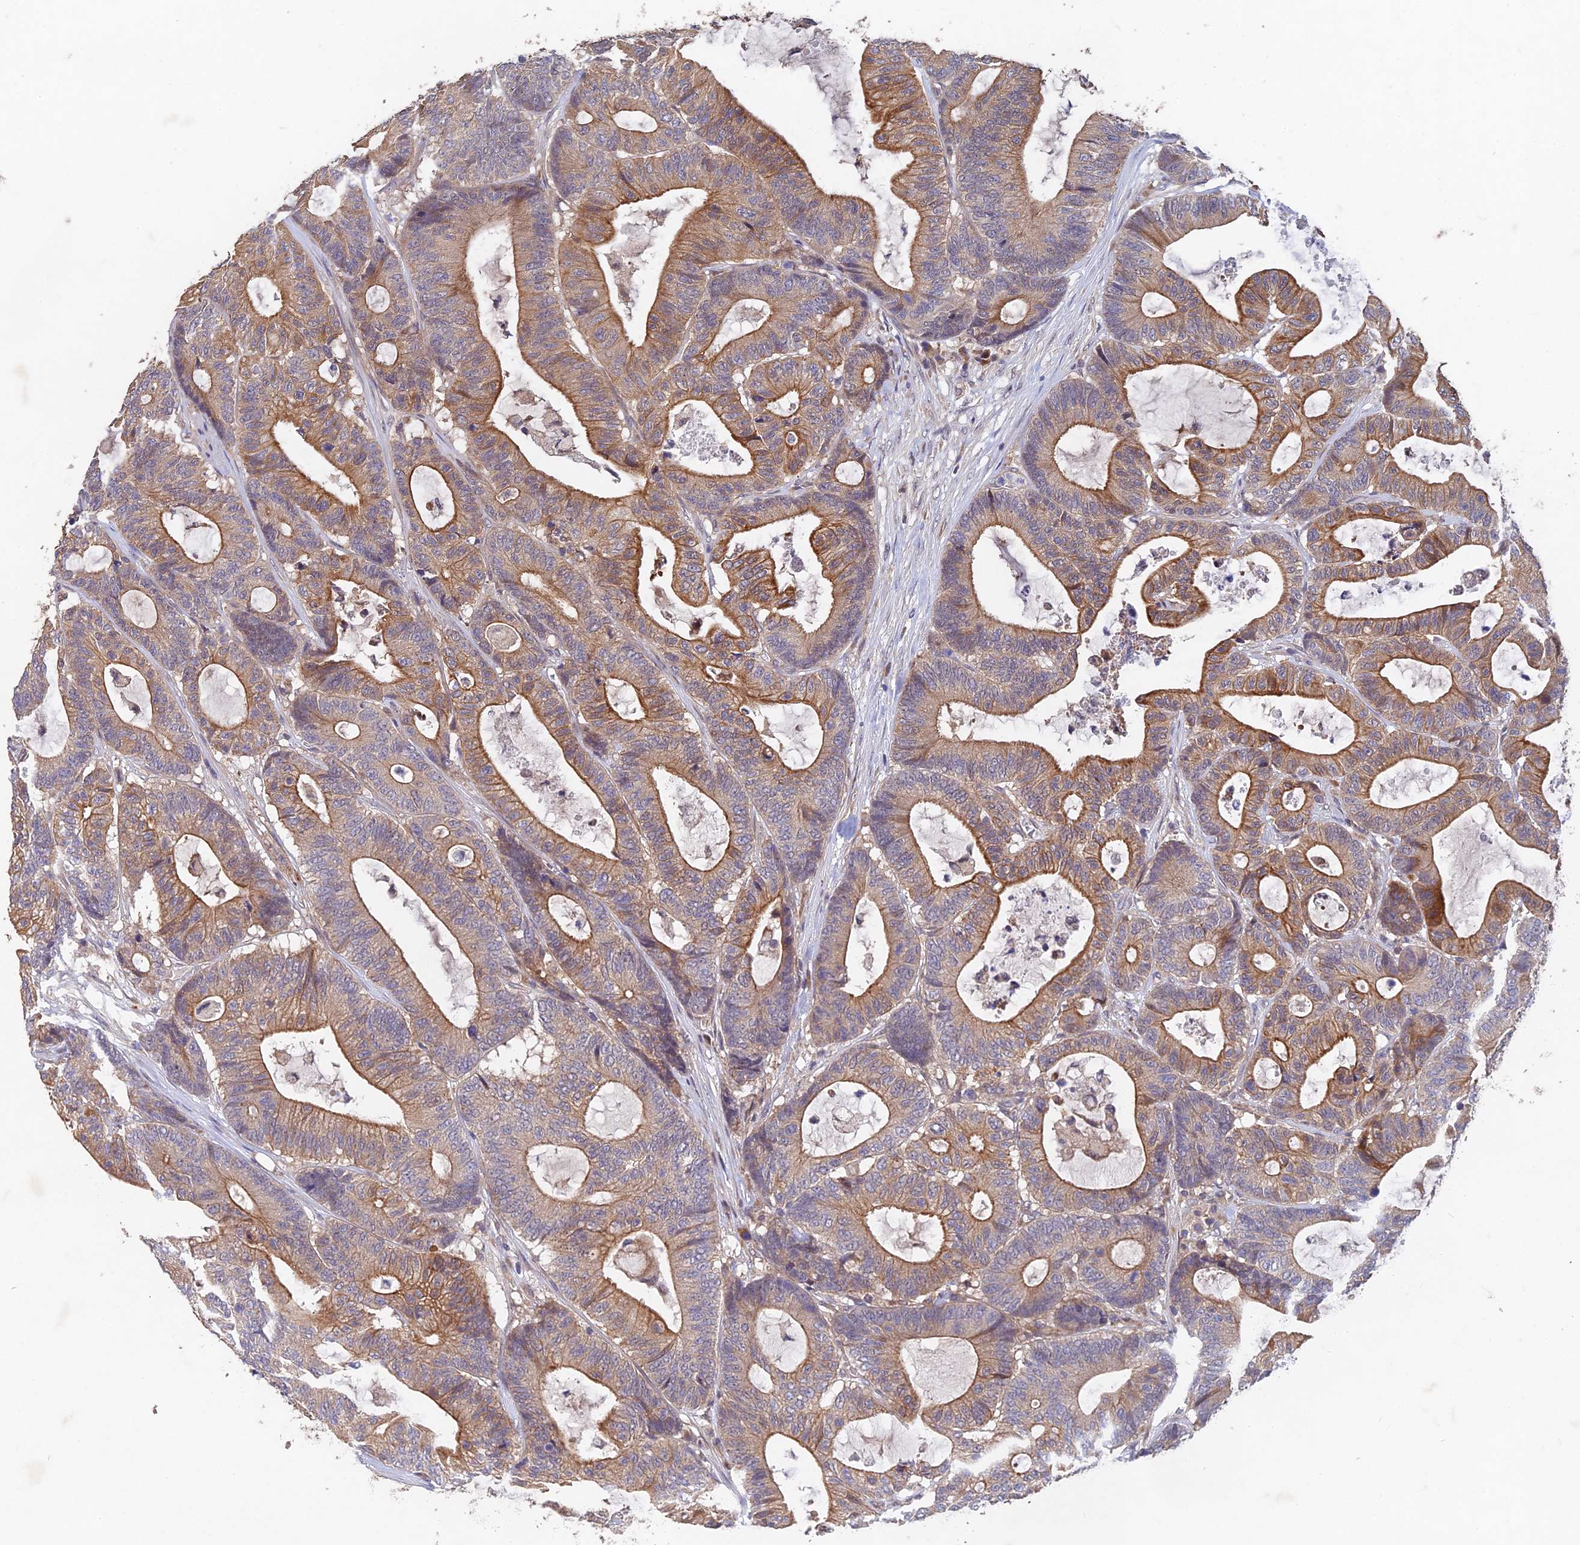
{"staining": {"intensity": "moderate", "quantity": ">75%", "location": "cytoplasmic/membranous"}, "tissue": "colorectal cancer", "cell_type": "Tumor cells", "image_type": "cancer", "snomed": [{"axis": "morphology", "description": "Adenocarcinoma, NOS"}, {"axis": "topography", "description": "Colon"}], "caption": "Adenocarcinoma (colorectal) stained with DAB IHC reveals medium levels of moderate cytoplasmic/membranous positivity in about >75% of tumor cells.", "gene": "NSMCE1", "patient": {"sex": "female", "age": 84}}